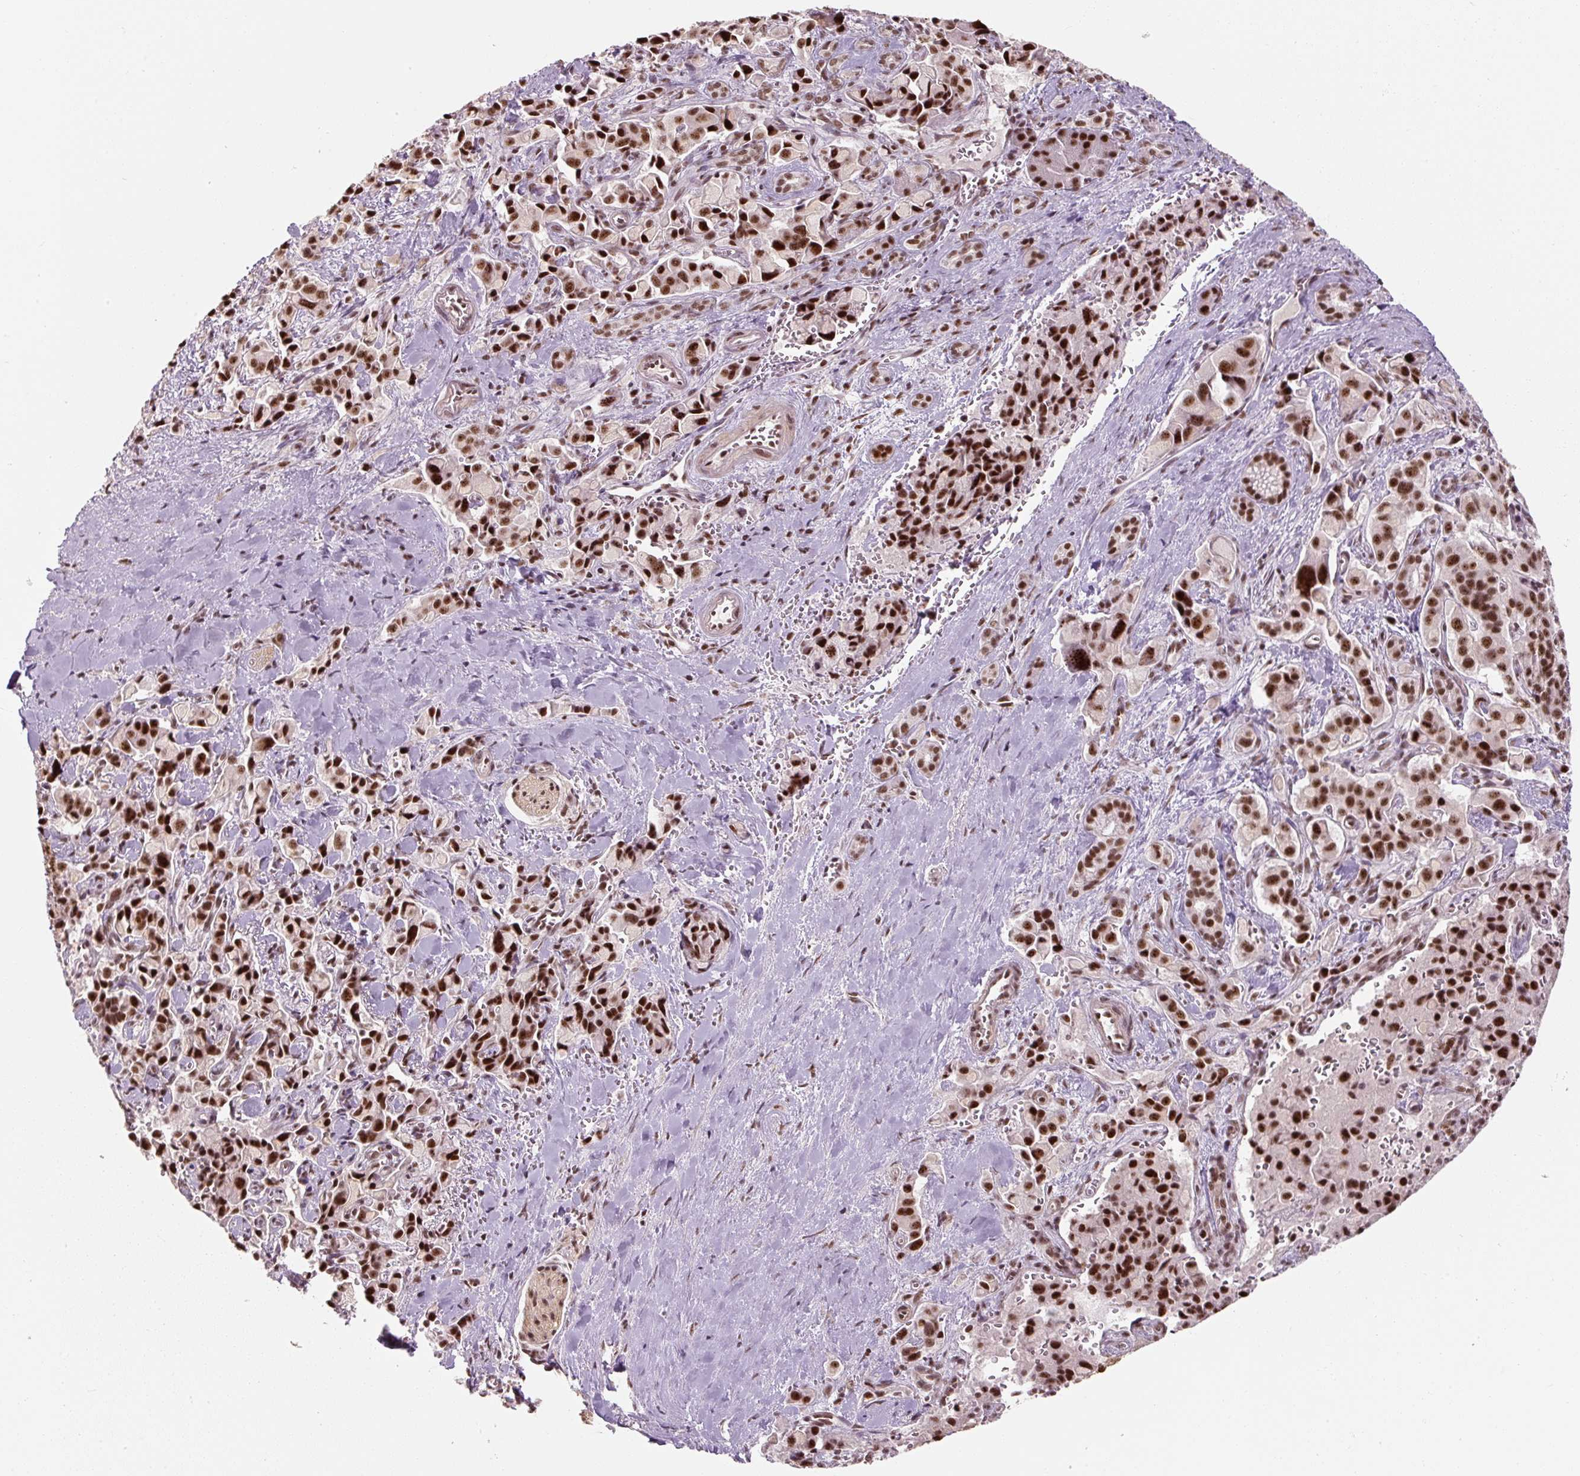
{"staining": {"intensity": "strong", "quantity": ">75%", "location": "nuclear"}, "tissue": "pancreatic cancer", "cell_type": "Tumor cells", "image_type": "cancer", "snomed": [{"axis": "morphology", "description": "Adenocarcinoma, NOS"}, {"axis": "topography", "description": "Pancreas"}], "caption": "Immunohistochemistry (IHC) histopathology image of pancreatic cancer stained for a protein (brown), which reveals high levels of strong nuclear expression in about >75% of tumor cells.", "gene": "U2AF2", "patient": {"sex": "male", "age": 65}}